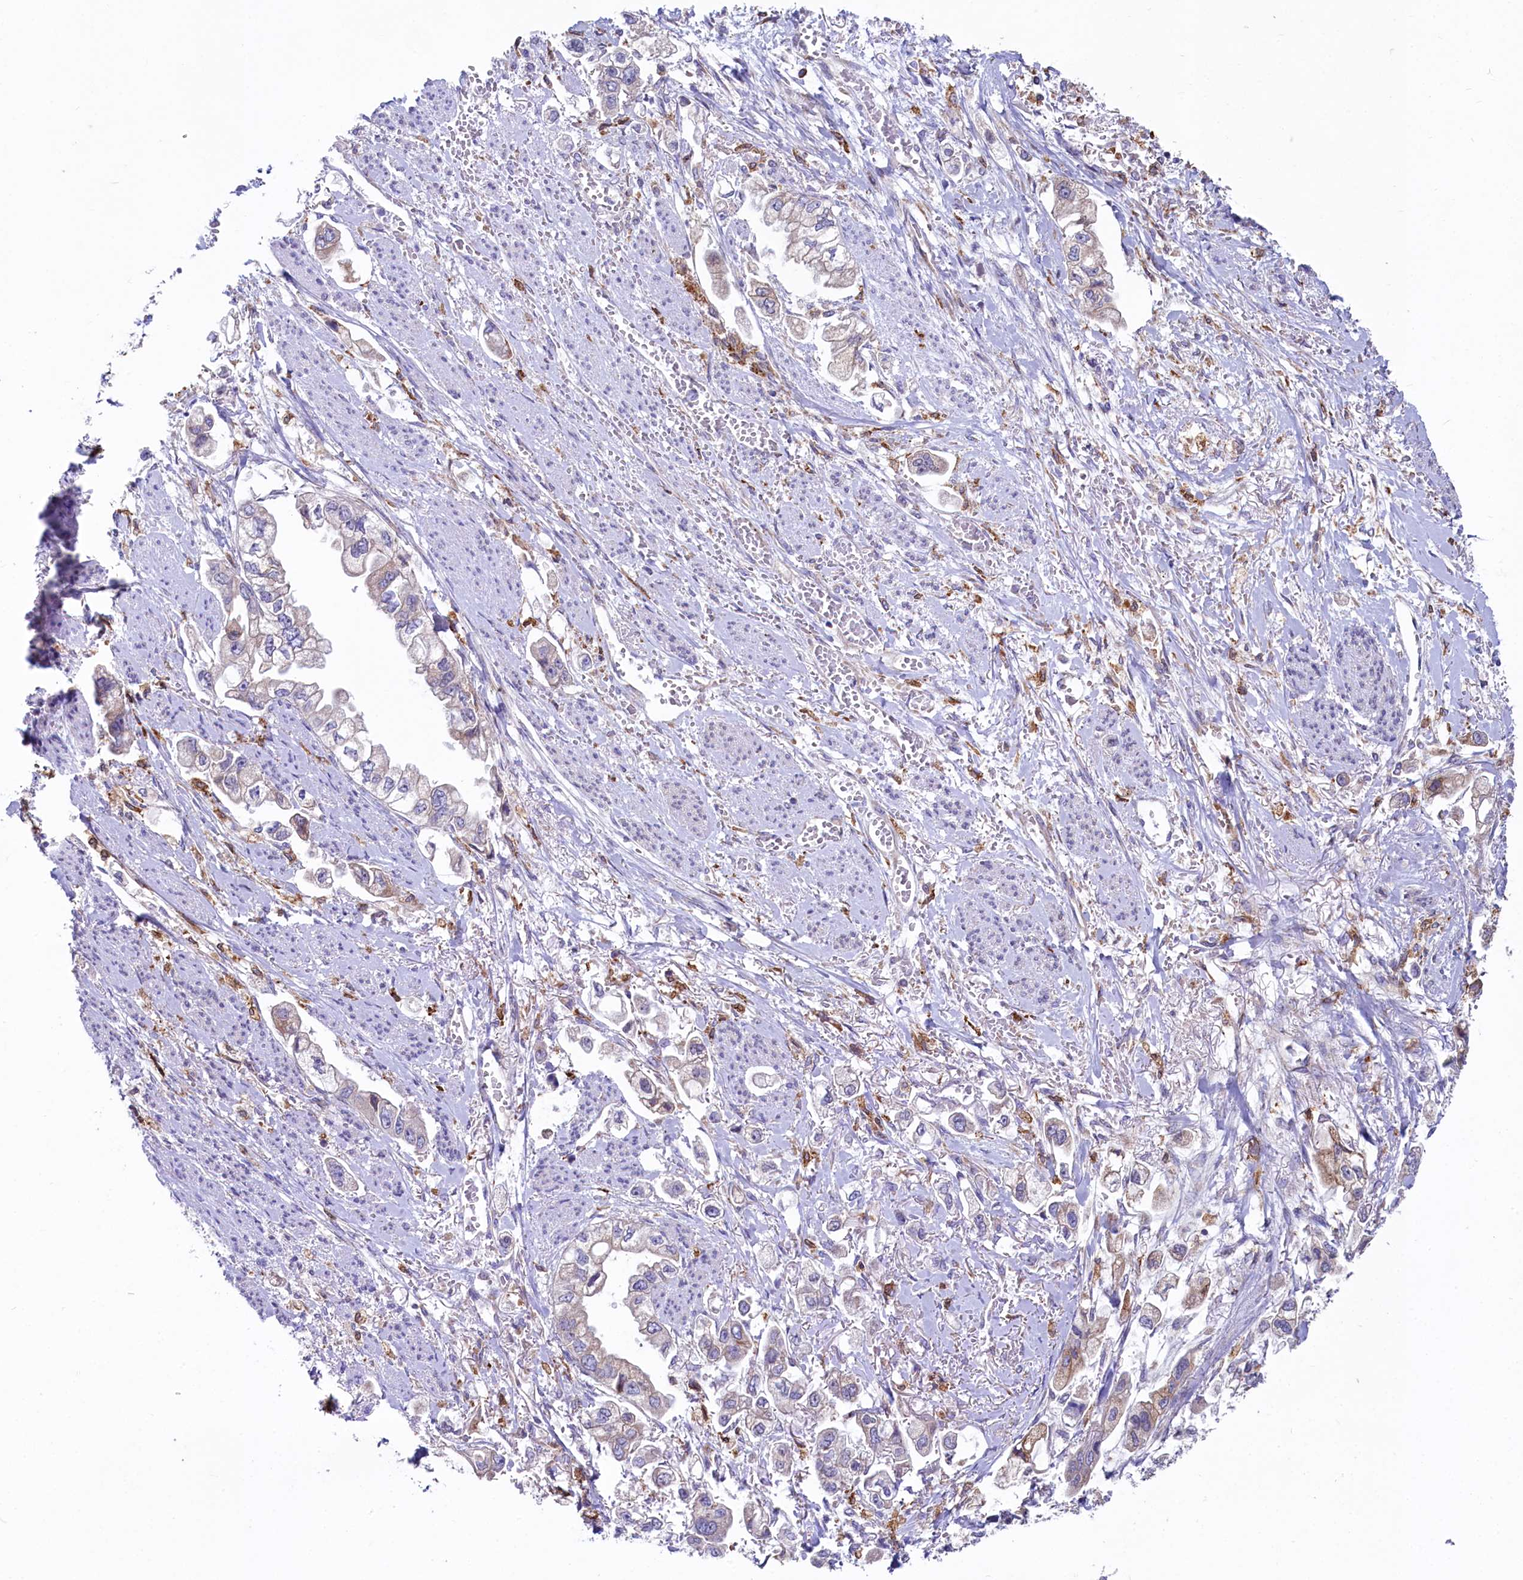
{"staining": {"intensity": "weak", "quantity": "<25%", "location": "cytoplasmic/membranous"}, "tissue": "stomach cancer", "cell_type": "Tumor cells", "image_type": "cancer", "snomed": [{"axis": "morphology", "description": "Adenocarcinoma, NOS"}, {"axis": "topography", "description": "Stomach"}], "caption": "This histopathology image is of stomach cancer (adenocarcinoma) stained with immunohistochemistry to label a protein in brown with the nuclei are counter-stained blue. There is no expression in tumor cells.", "gene": "CHID1", "patient": {"sex": "male", "age": 62}}